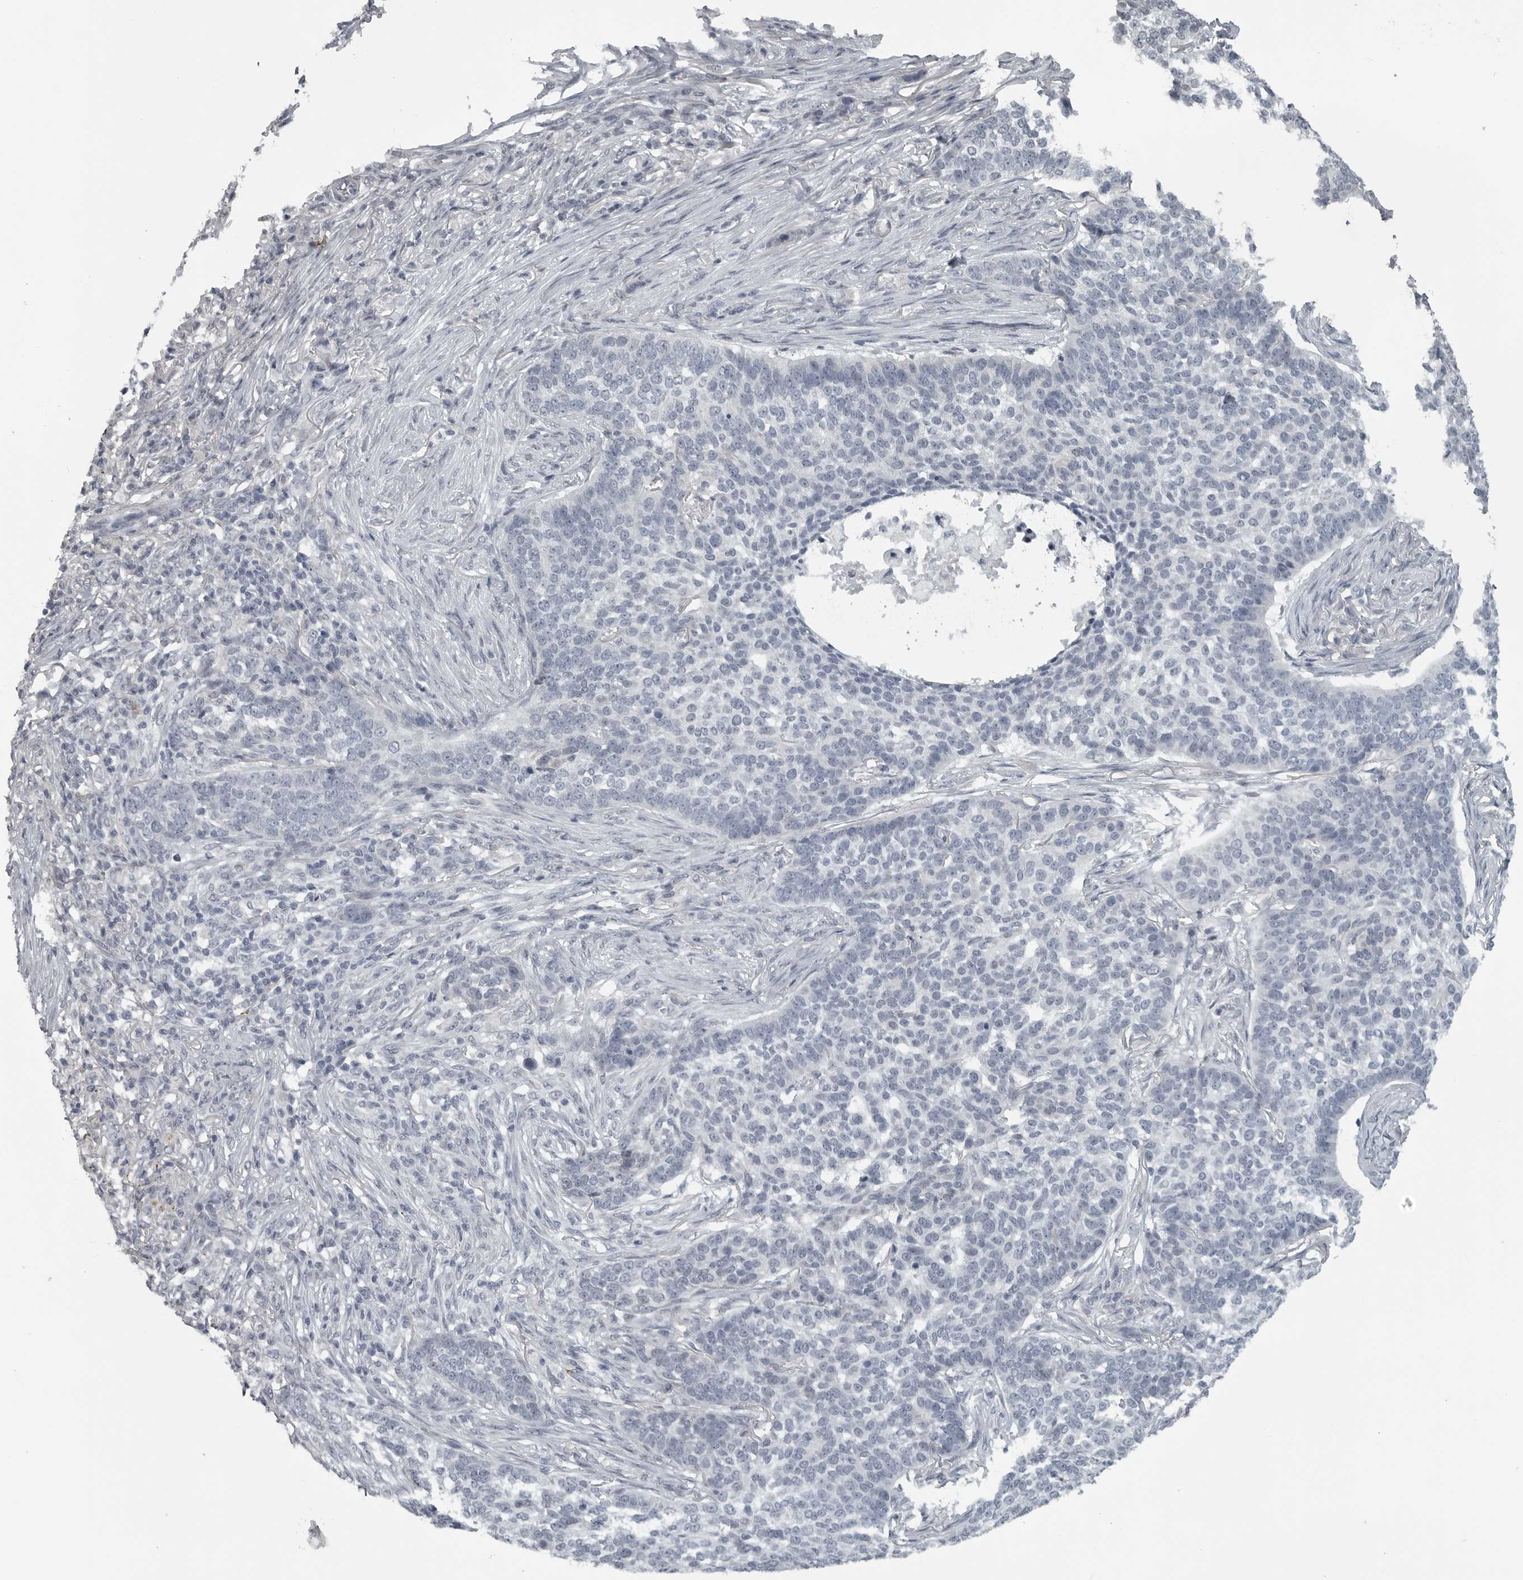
{"staining": {"intensity": "negative", "quantity": "none", "location": "none"}, "tissue": "skin cancer", "cell_type": "Tumor cells", "image_type": "cancer", "snomed": [{"axis": "morphology", "description": "Basal cell carcinoma"}, {"axis": "topography", "description": "Skin"}], "caption": "This histopathology image is of skin basal cell carcinoma stained with IHC to label a protein in brown with the nuclei are counter-stained blue. There is no expression in tumor cells.", "gene": "LYSMD1", "patient": {"sex": "male", "age": 85}}